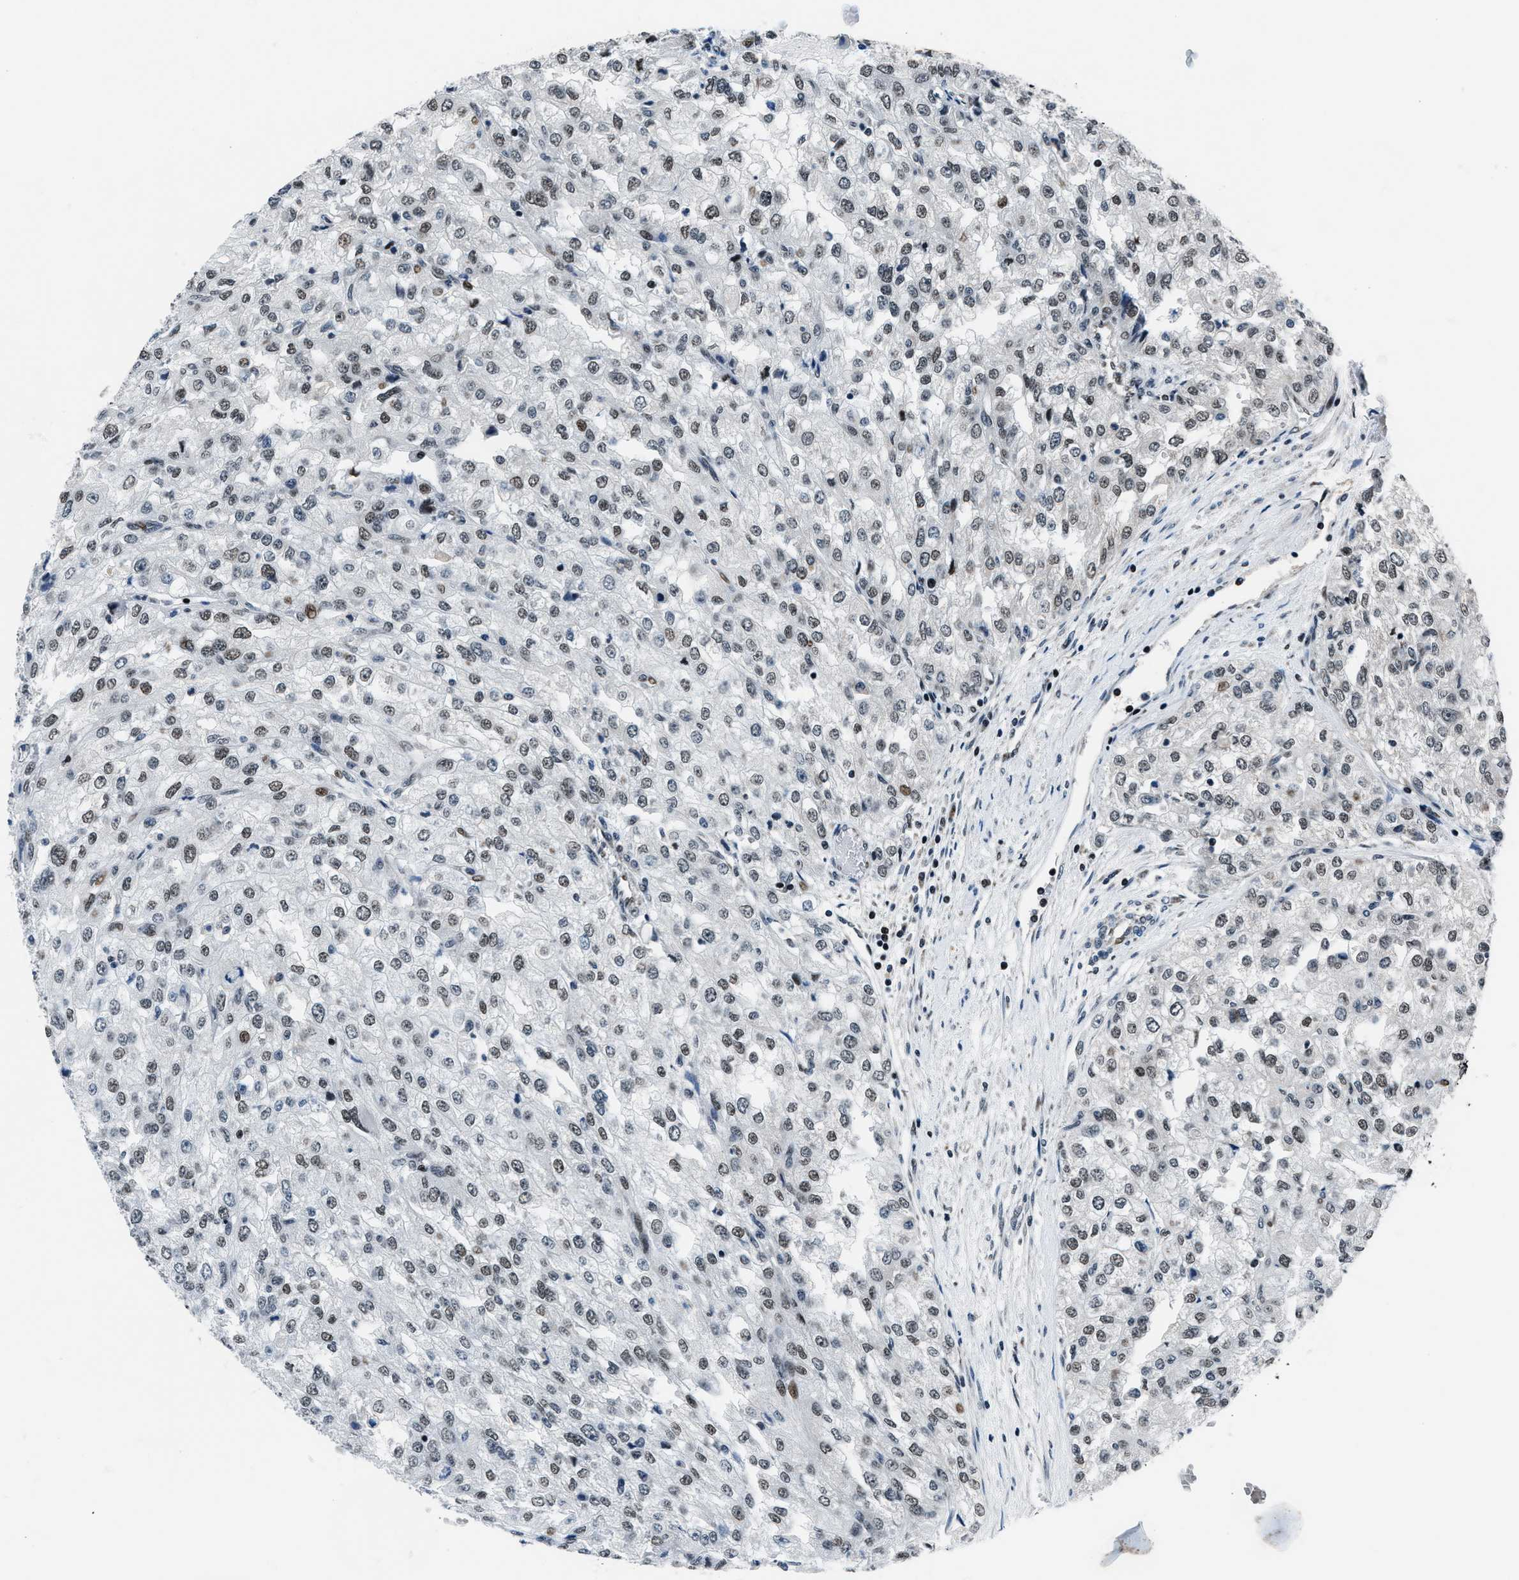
{"staining": {"intensity": "weak", "quantity": ">75%", "location": "nuclear"}, "tissue": "renal cancer", "cell_type": "Tumor cells", "image_type": "cancer", "snomed": [{"axis": "morphology", "description": "Adenocarcinoma, NOS"}, {"axis": "topography", "description": "Kidney"}], "caption": "Protein staining by immunohistochemistry (IHC) displays weak nuclear expression in about >75% of tumor cells in adenocarcinoma (renal). Immunohistochemistry stains the protein in brown and the nuclei are stained blue.", "gene": "PRRC2B", "patient": {"sex": "female", "age": 54}}